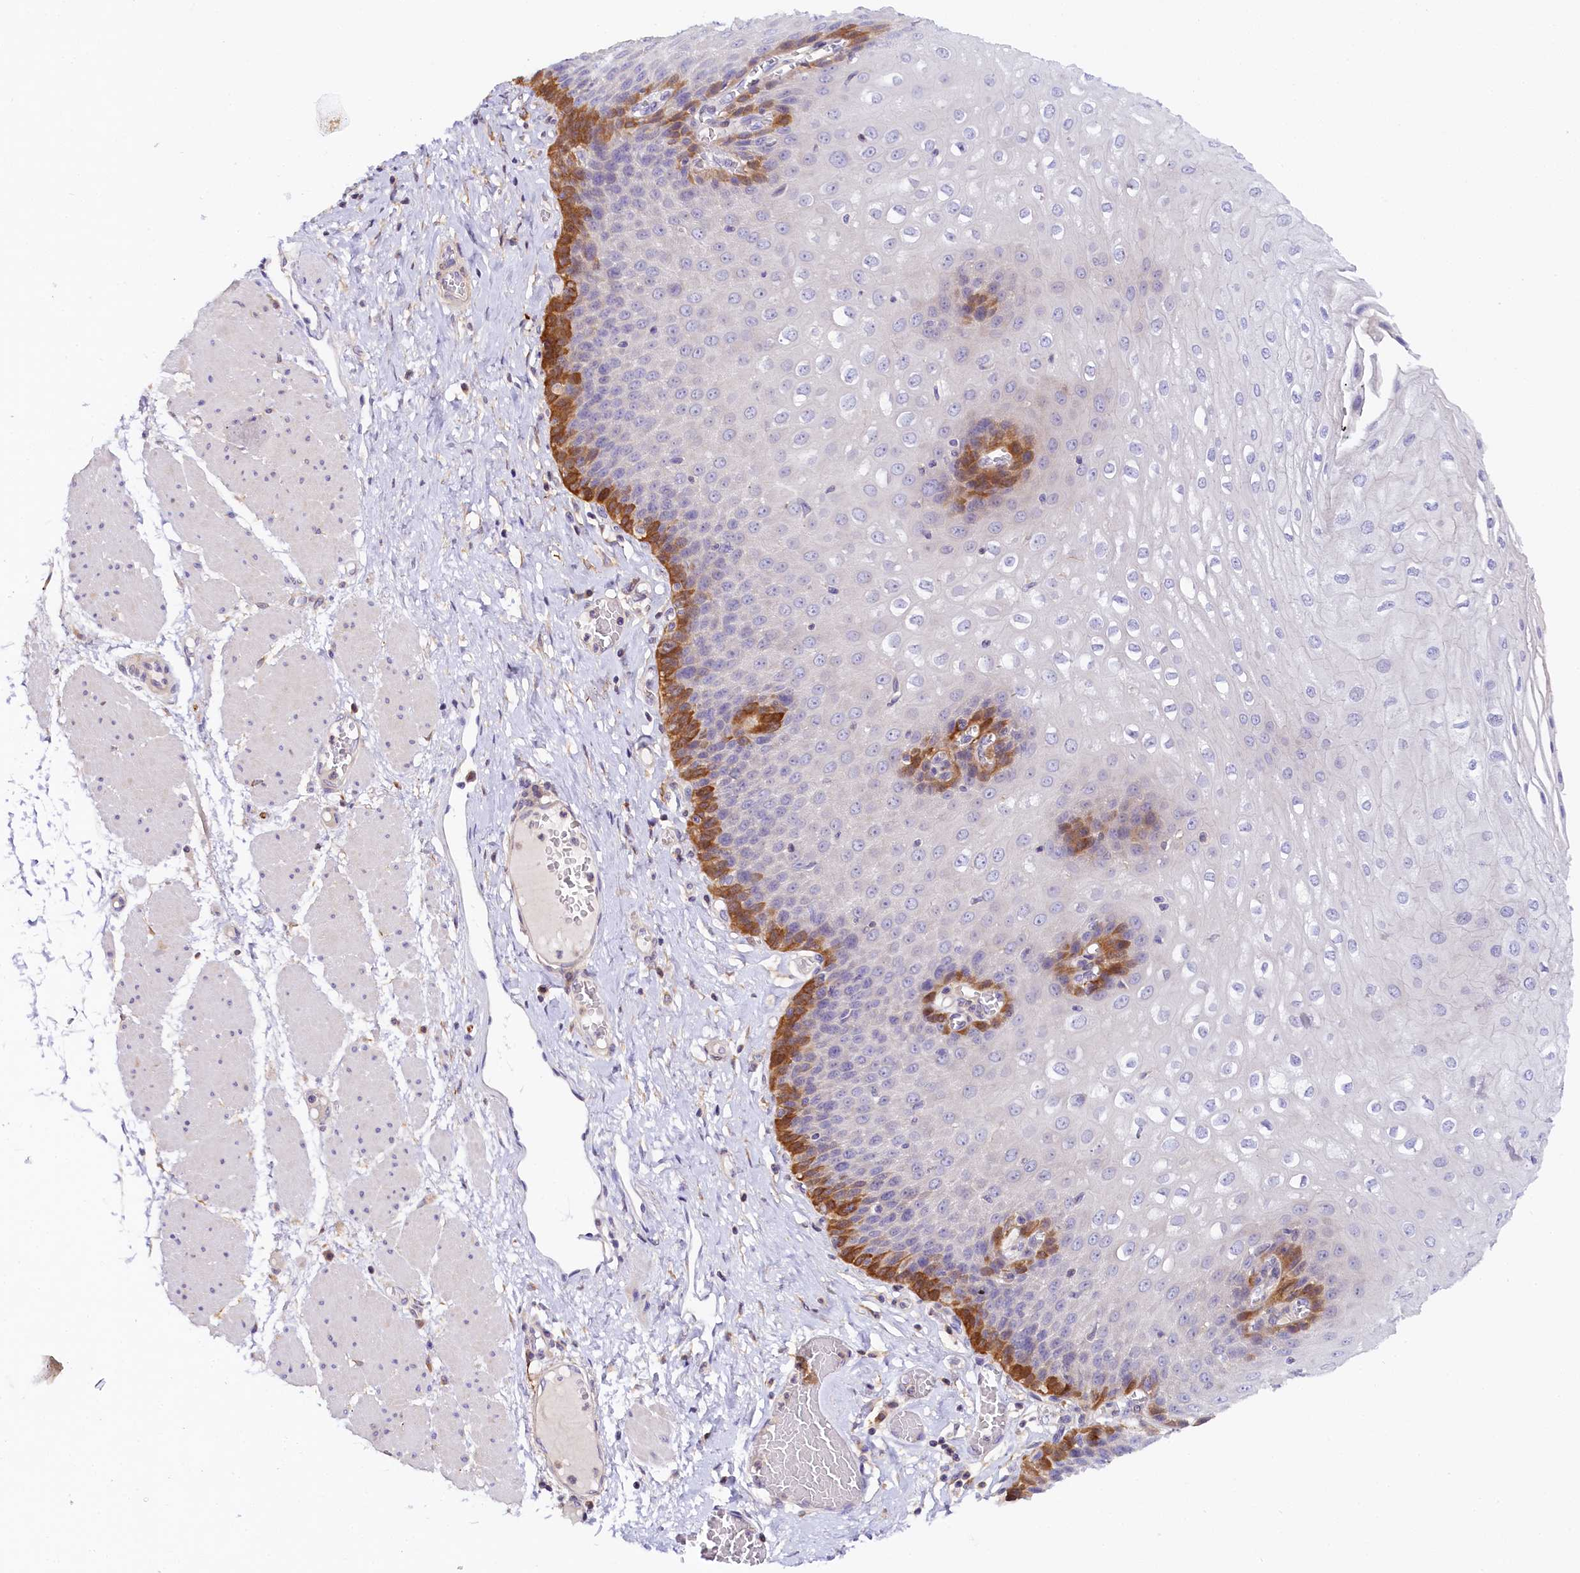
{"staining": {"intensity": "strong", "quantity": "<25%", "location": "cytoplasmic/membranous"}, "tissue": "esophagus", "cell_type": "Squamous epithelial cells", "image_type": "normal", "snomed": [{"axis": "morphology", "description": "Normal tissue, NOS"}, {"axis": "topography", "description": "Esophagus"}], "caption": "Squamous epithelial cells reveal medium levels of strong cytoplasmic/membranous expression in about <25% of cells in unremarkable esophagus.", "gene": "KATNB1", "patient": {"sex": "male", "age": 60}}